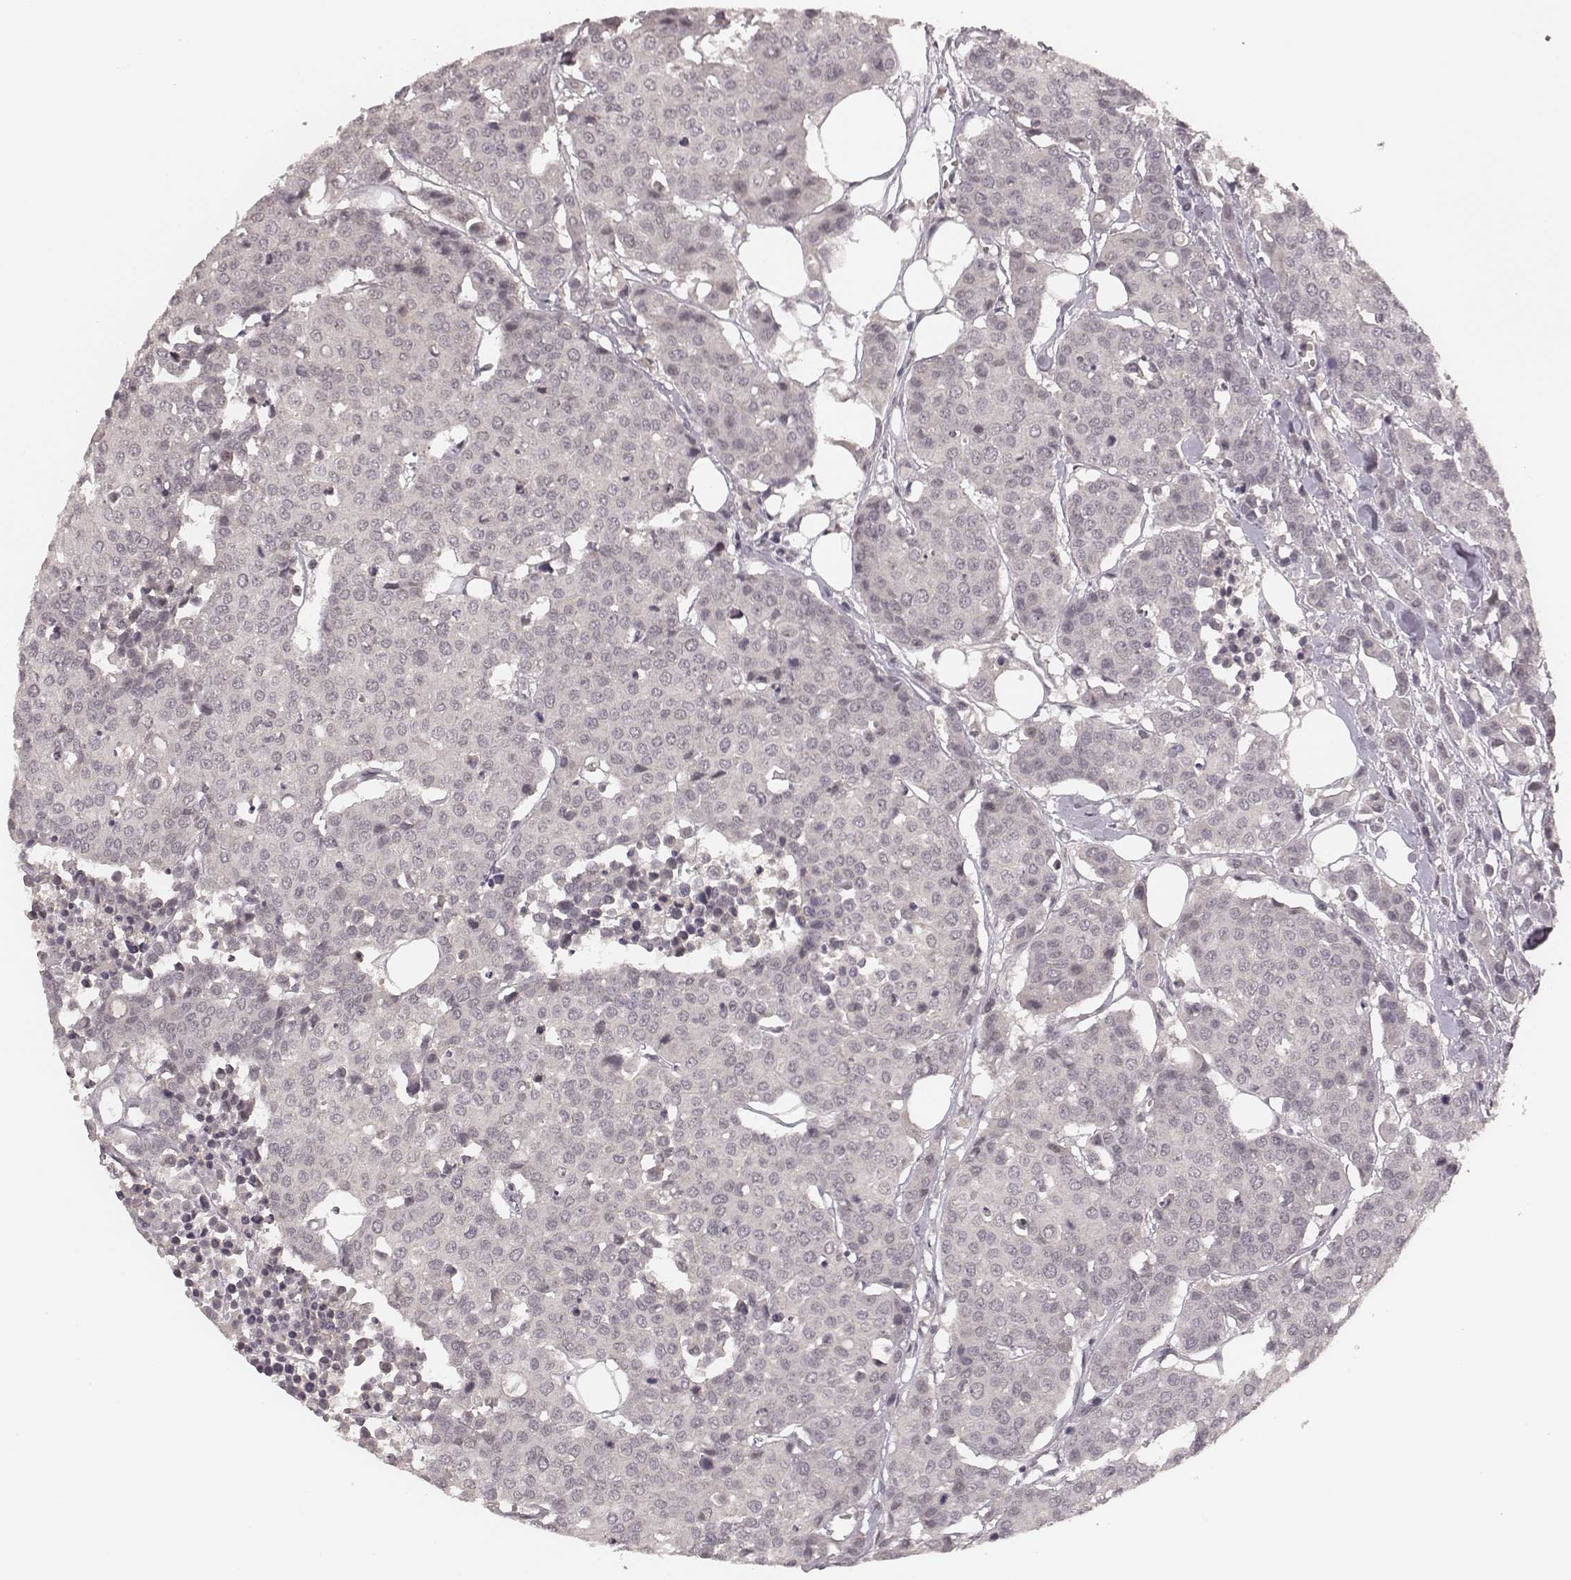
{"staining": {"intensity": "negative", "quantity": "none", "location": "none"}, "tissue": "carcinoid", "cell_type": "Tumor cells", "image_type": "cancer", "snomed": [{"axis": "morphology", "description": "Carcinoid, malignant, NOS"}, {"axis": "topography", "description": "Colon"}], "caption": "Tumor cells are negative for brown protein staining in carcinoid (malignant).", "gene": "LY6K", "patient": {"sex": "male", "age": 81}}